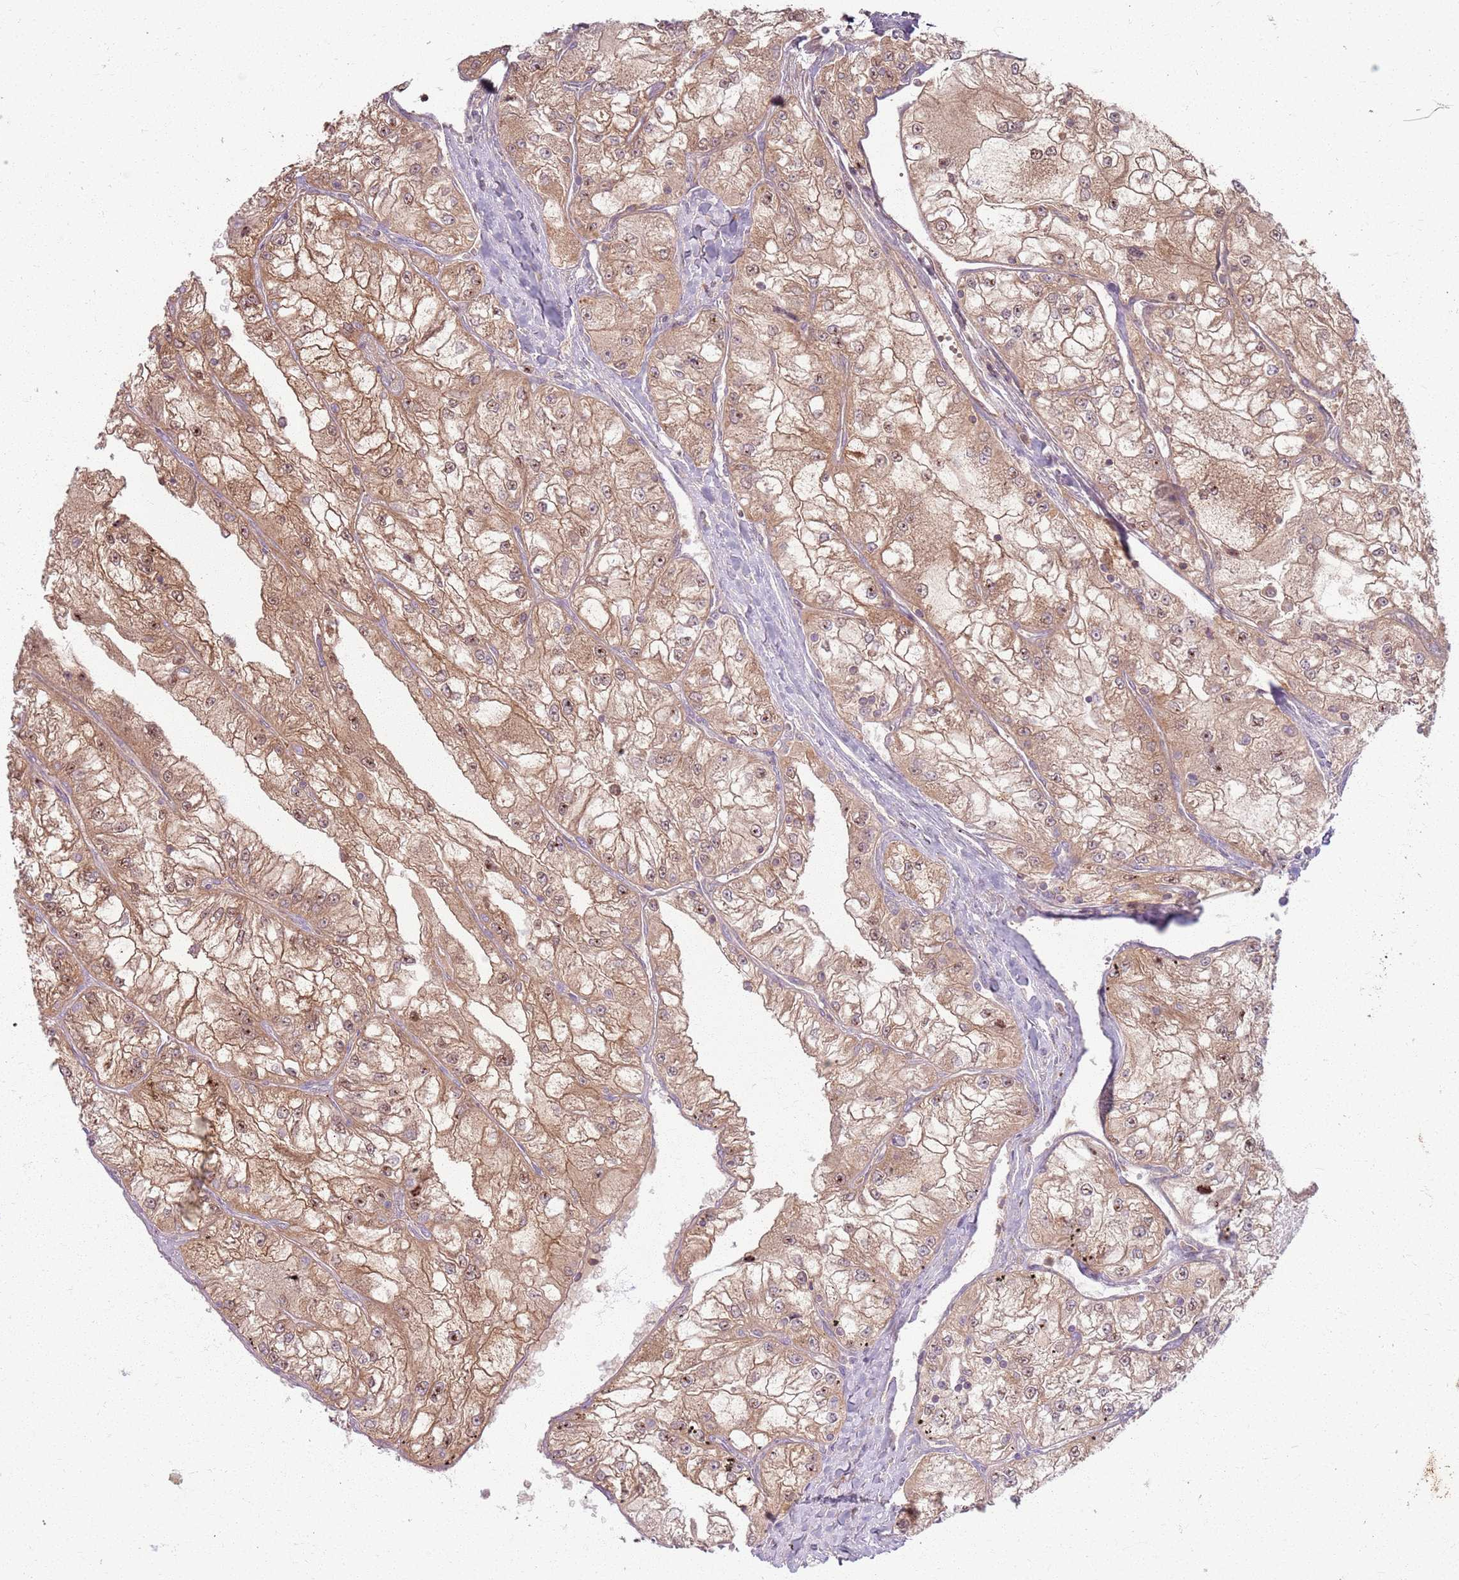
{"staining": {"intensity": "moderate", "quantity": ">75%", "location": "cytoplasmic/membranous"}, "tissue": "renal cancer", "cell_type": "Tumor cells", "image_type": "cancer", "snomed": [{"axis": "morphology", "description": "Adenocarcinoma, NOS"}, {"axis": "topography", "description": "Kidney"}], "caption": "Protein analysis of renal cancer (adenocarcinoma) tissue displays moderate cytoplasmic/membranous staining in about >75% of tumor cells. Using DAB (3,3'-diaminobenzidine) (brown) and hematoxylin (blue) stains, captured at high magnification using brightfield microscopy.", "gene": "ZDHHC2", "patient": {"sex": "female", "age": 72}}